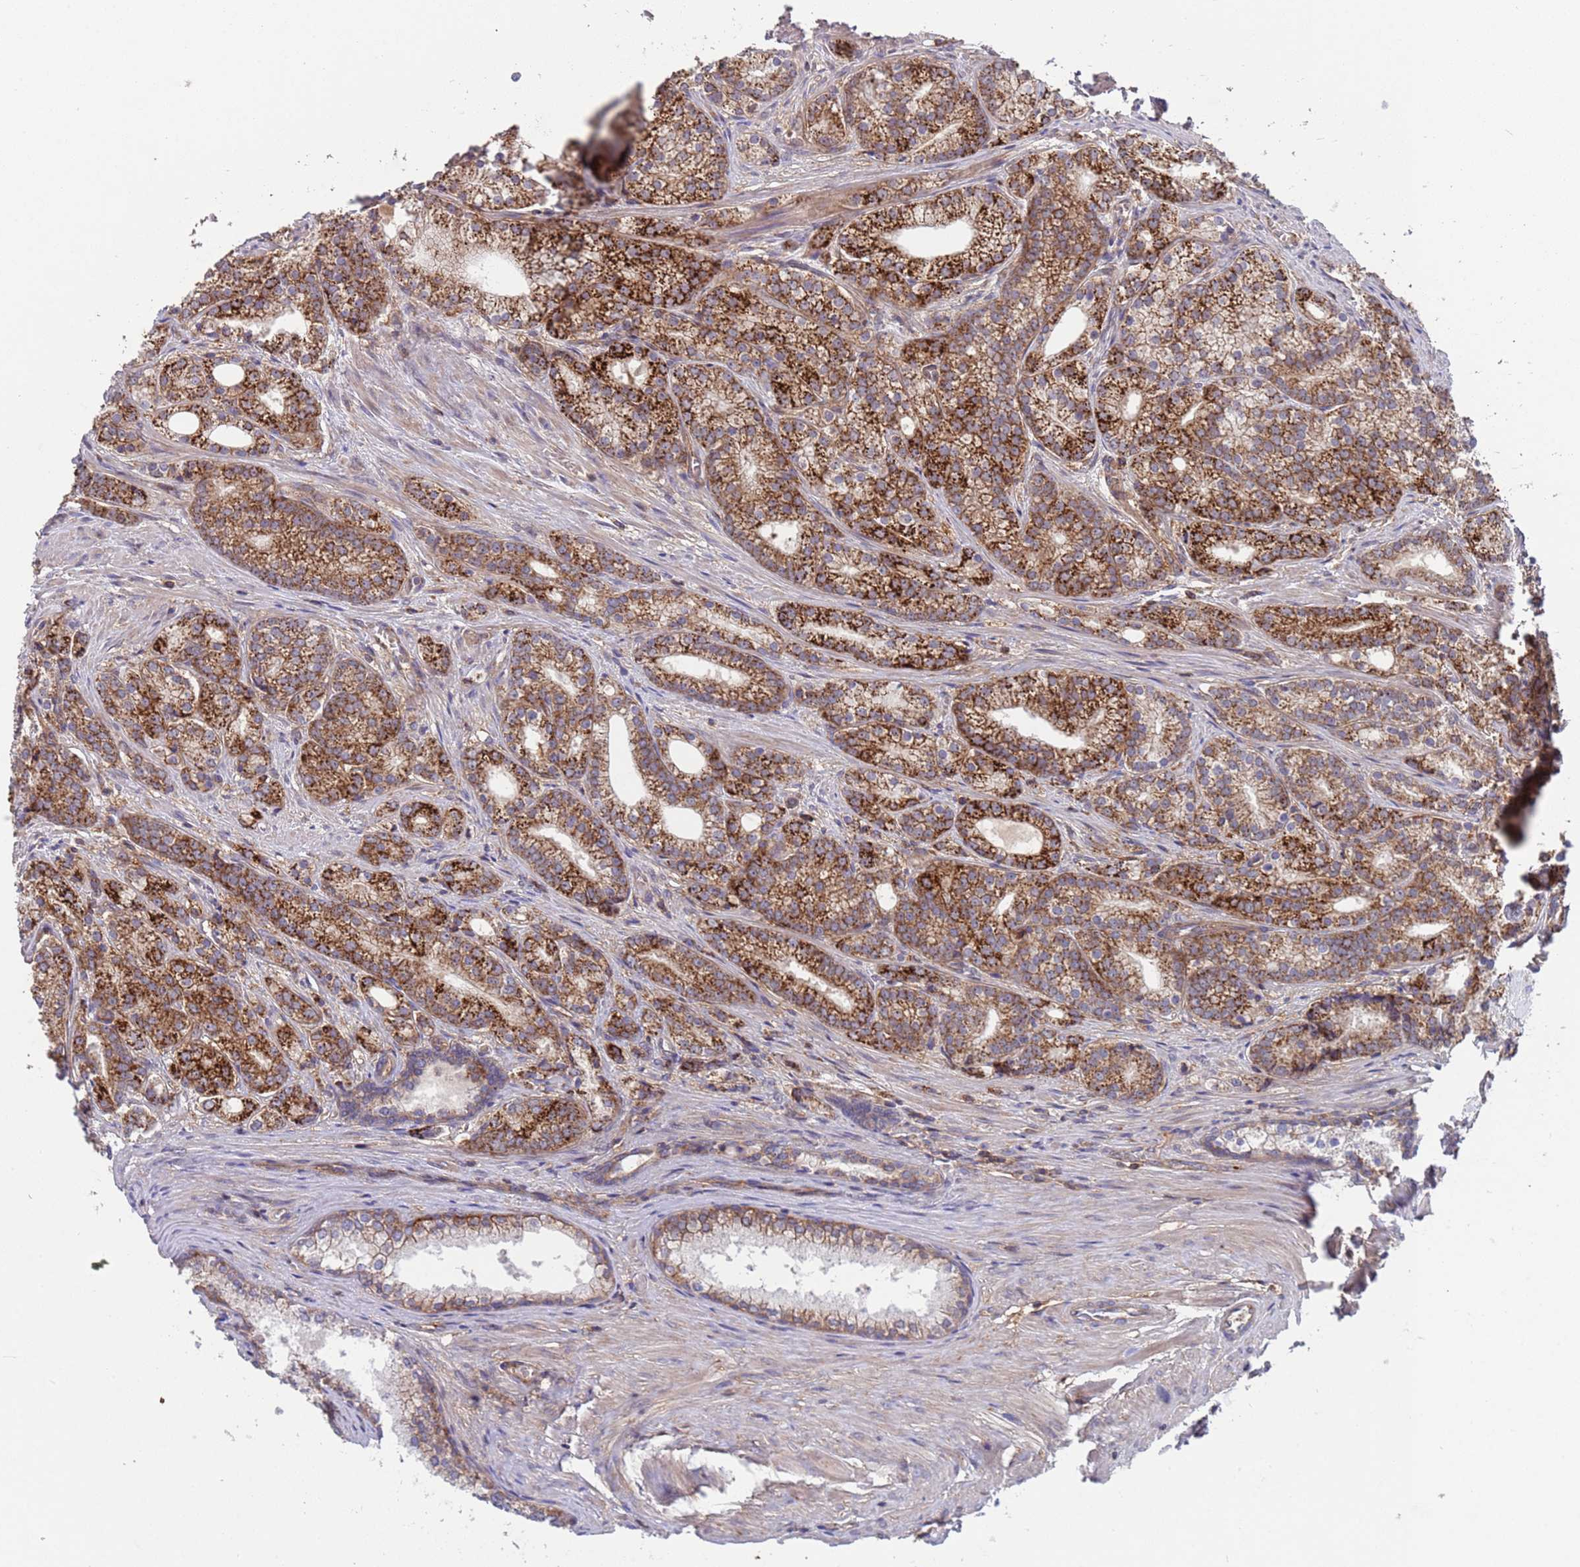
{"staining": {"intensity": "moderate", "quantity": ">75%", "location": "cytoplasmic/membranous"}, "tissue": "prostate cancer", "cell_type": "Tumor cells", "image_type": "cancer", "snomed": [{"axis": "morphology", "description": "Adenocarcinoma, Low grade"}, {"axis": "topography", "description": "Prostate"}], "caption": "Human prostate cancer stained with a brown dye displays moderate cytoplasmic/membranous positive positivity in about >75% of tumor cells.", "gene": "ACAD8", "patient": {"sex": "male", "age": 71}}